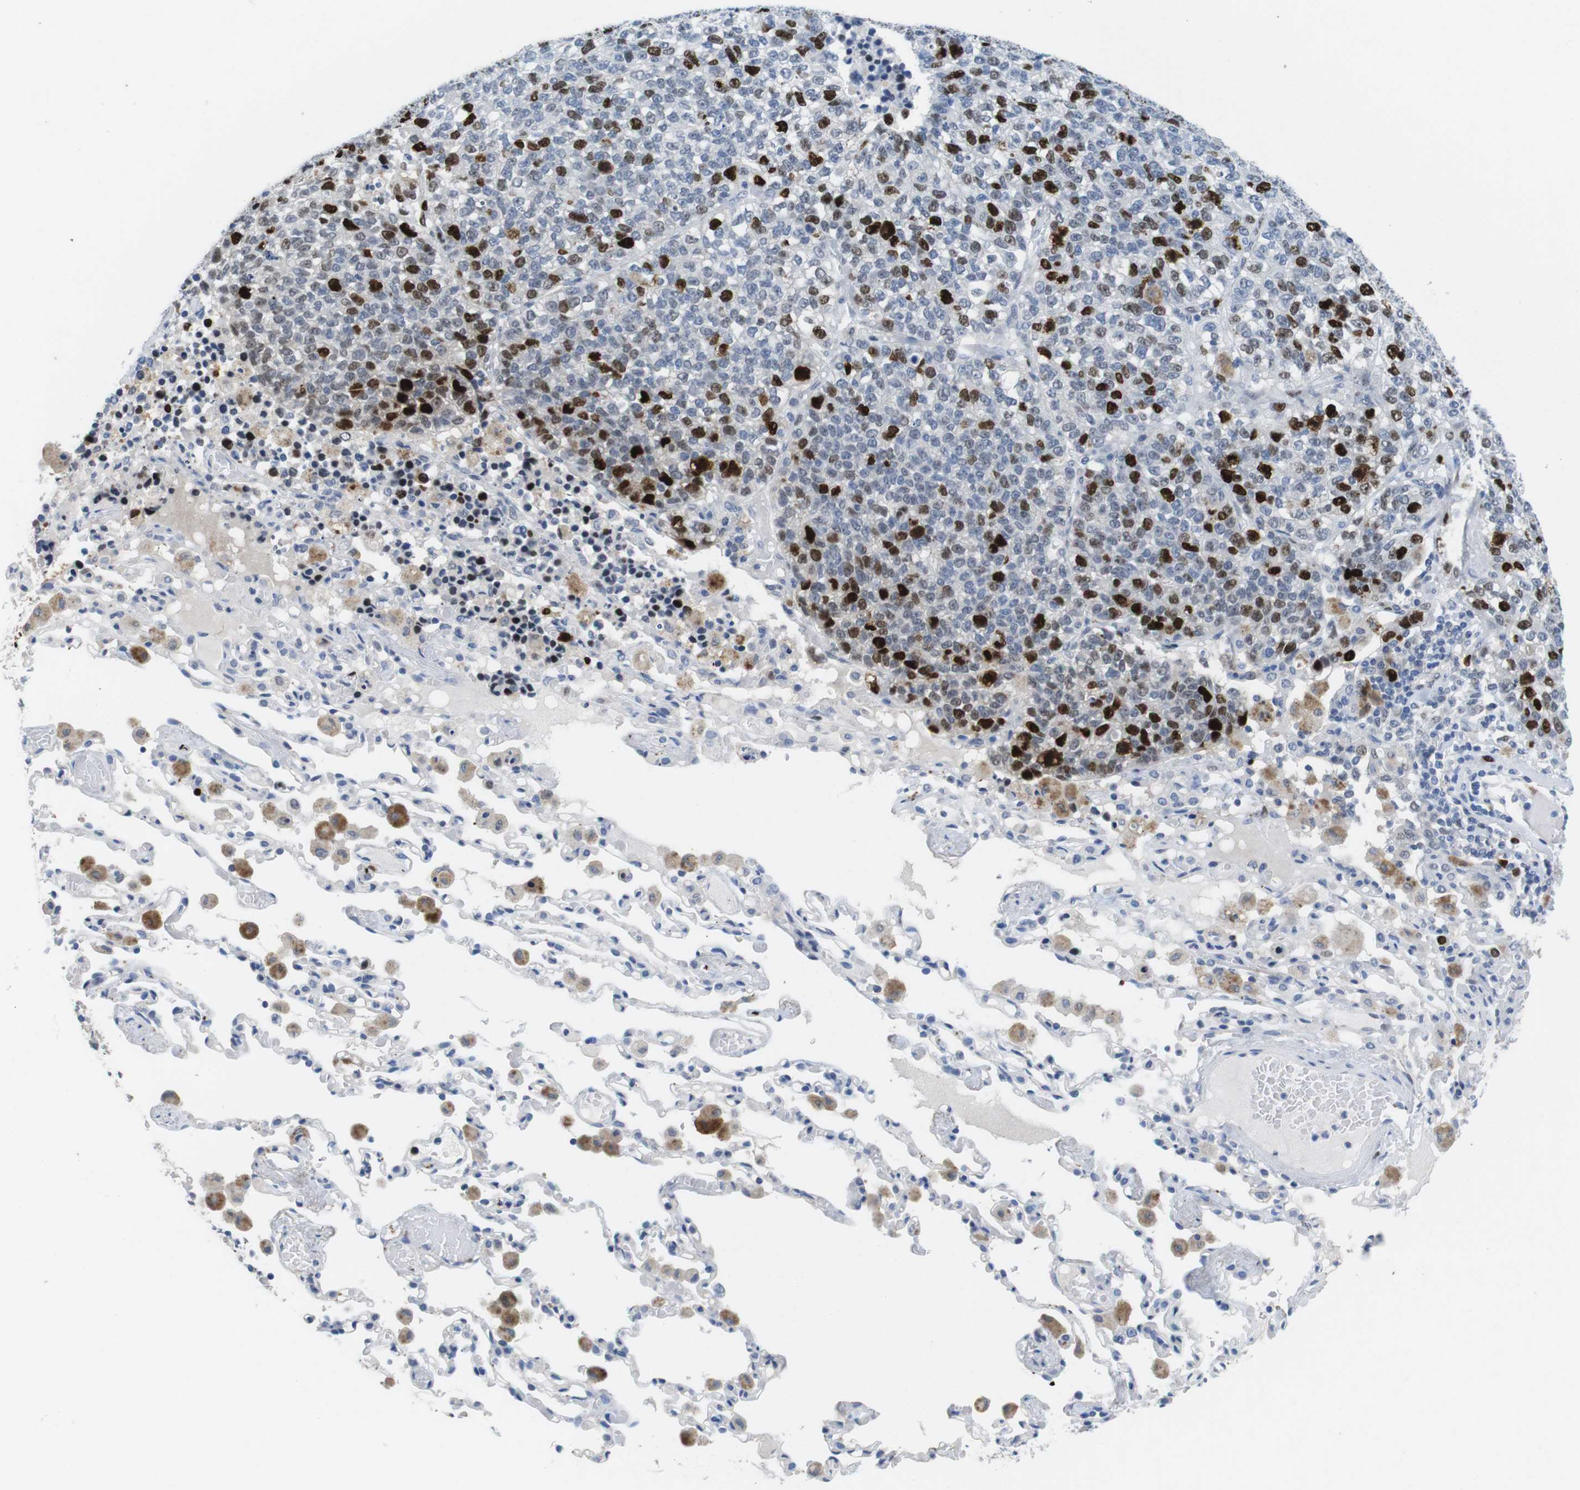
{"staining": {"intensity": "strong", "quantity": "<25%", "location": "nuclear"}, "tissue": "lung cancer", "cell_type": "Tumor cells", "image_type": "cancer", "snomed": [{"axis": "morphology", "description": "Adenocarcinoma, NOS"}, {"axis": "topography", "description": "Lung"}], "caption": "Lung cancer (adenocarcinoma) was stained to show a protein in brown. There is medium levels of strong nuclear staining in approximately <25% of tumor cells. (DAB IHC with brightfield microscopy, high magnification).", "gene": "KPNA2", "patient": {"sex": "male", "age": 49}}